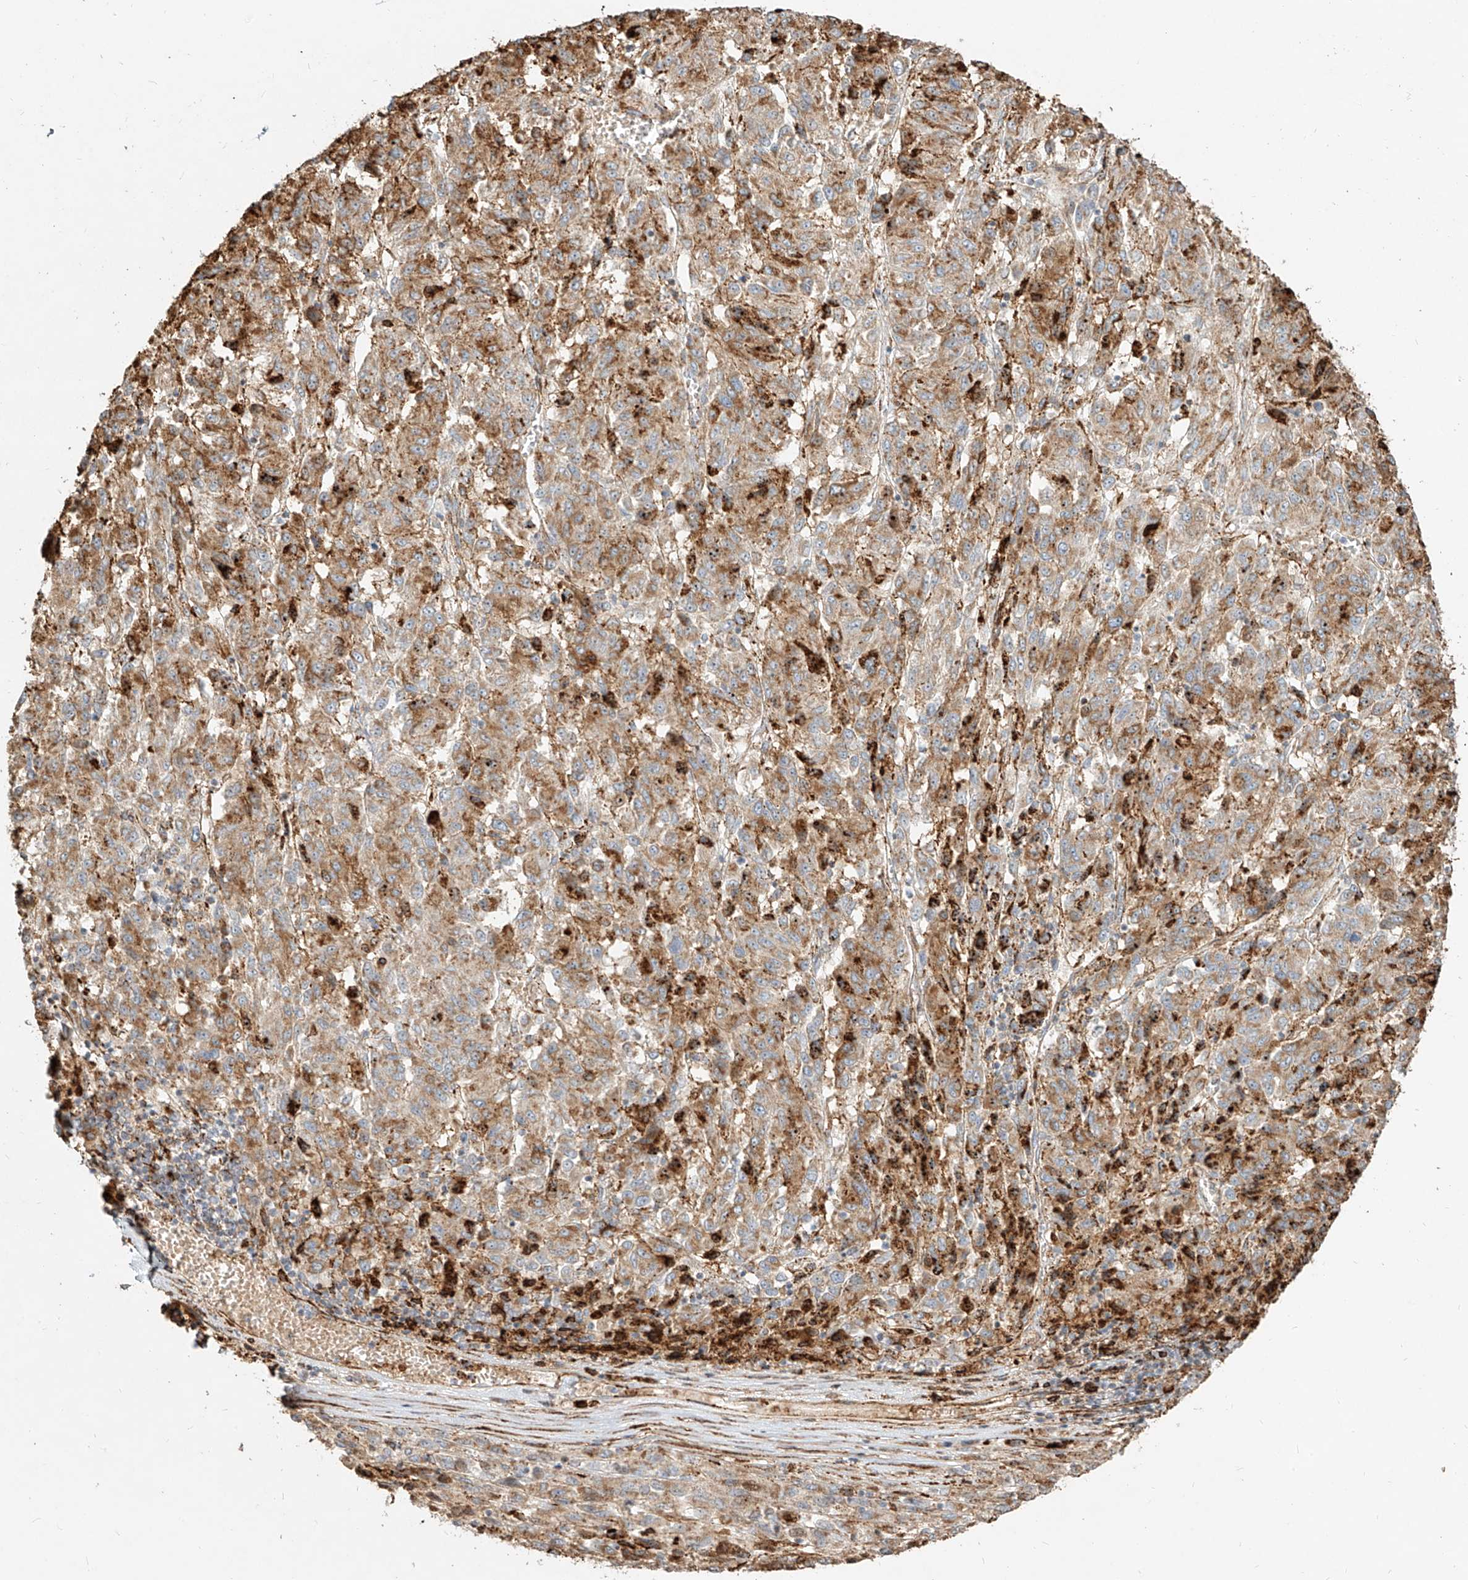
{"staining": {"intensity": "weak", "quantity": "25%-75%", "location": "cytoplasmic/membranous"}, "tissue": "melanoma", "cell_type": "Tumor cells", "image_type": "cancer", "snomed": [{"axis": "morphology", "description": "Malignant melanoma, Metastatic site"}, {"axis": "topography", "description": "Lung"}], "caption": "The photomicrograph exhibits staining of malignant melanoma (metastatic site), revealing weak cytoplasmic/membranous protein staining (brown color) within tumor cells.", "gene": "MTX2", "patient": {"sex": "male", "age": 64}}